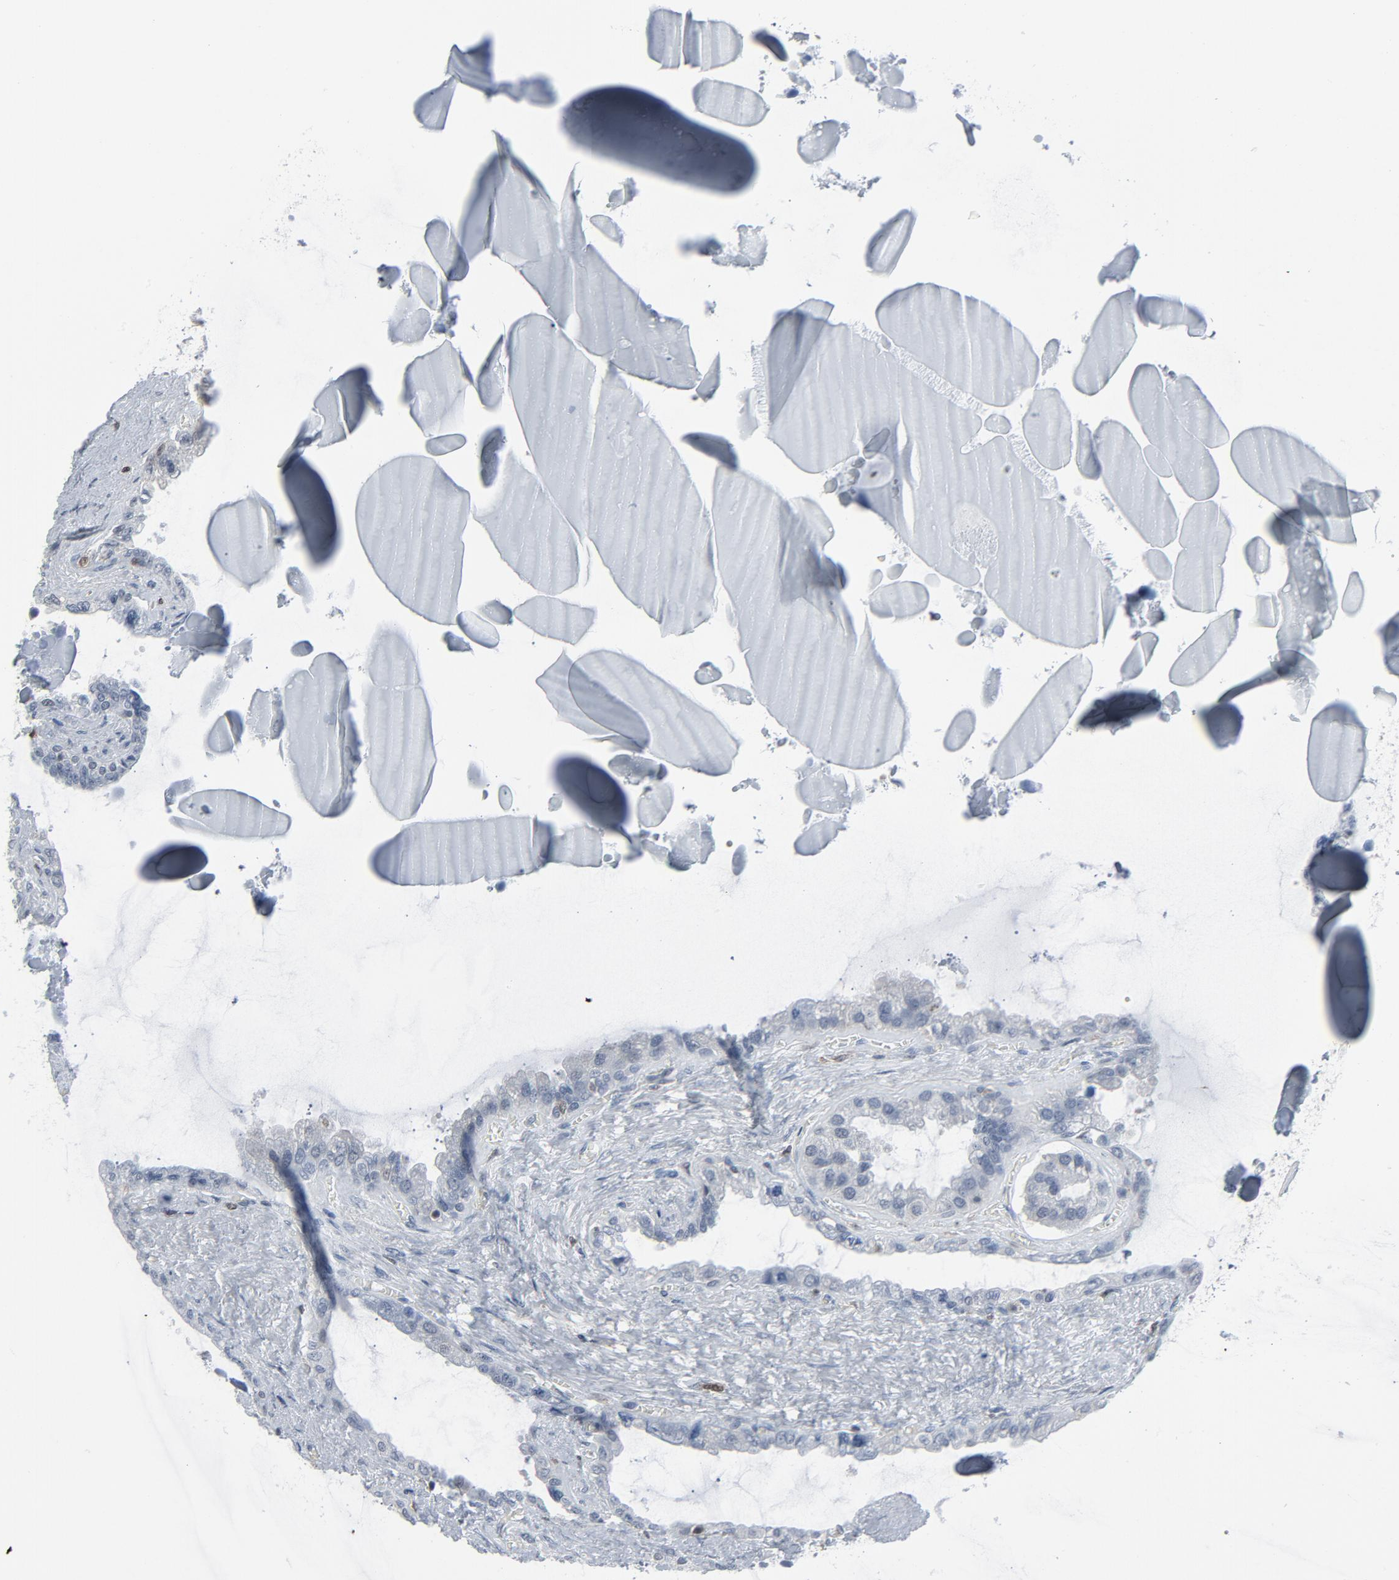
{"staining": {"intensity": "negative", "quantity": "none", "location": "none"}, "tissue": "seminal vesicle", "cell_type": "Glandular cells", "image_type": "normal", "snomed": [{"axis": "morphology", "description": "Normal tissue, NOS"}, {"axis": "morphology", "description": "Inflammation, NOS"}, {"axis": "topography", "description": "Urinary bladder"}, {"axis": "topography", "description": "Prostate"}, {"axis": "topography", "description": "Seminal veicle"}], "caption": "Glandular cells are negative for brown protein staining in benign seminal vesicle.", "gene": "STAT5A", "patient": {"sex": "male", "age": 82}}